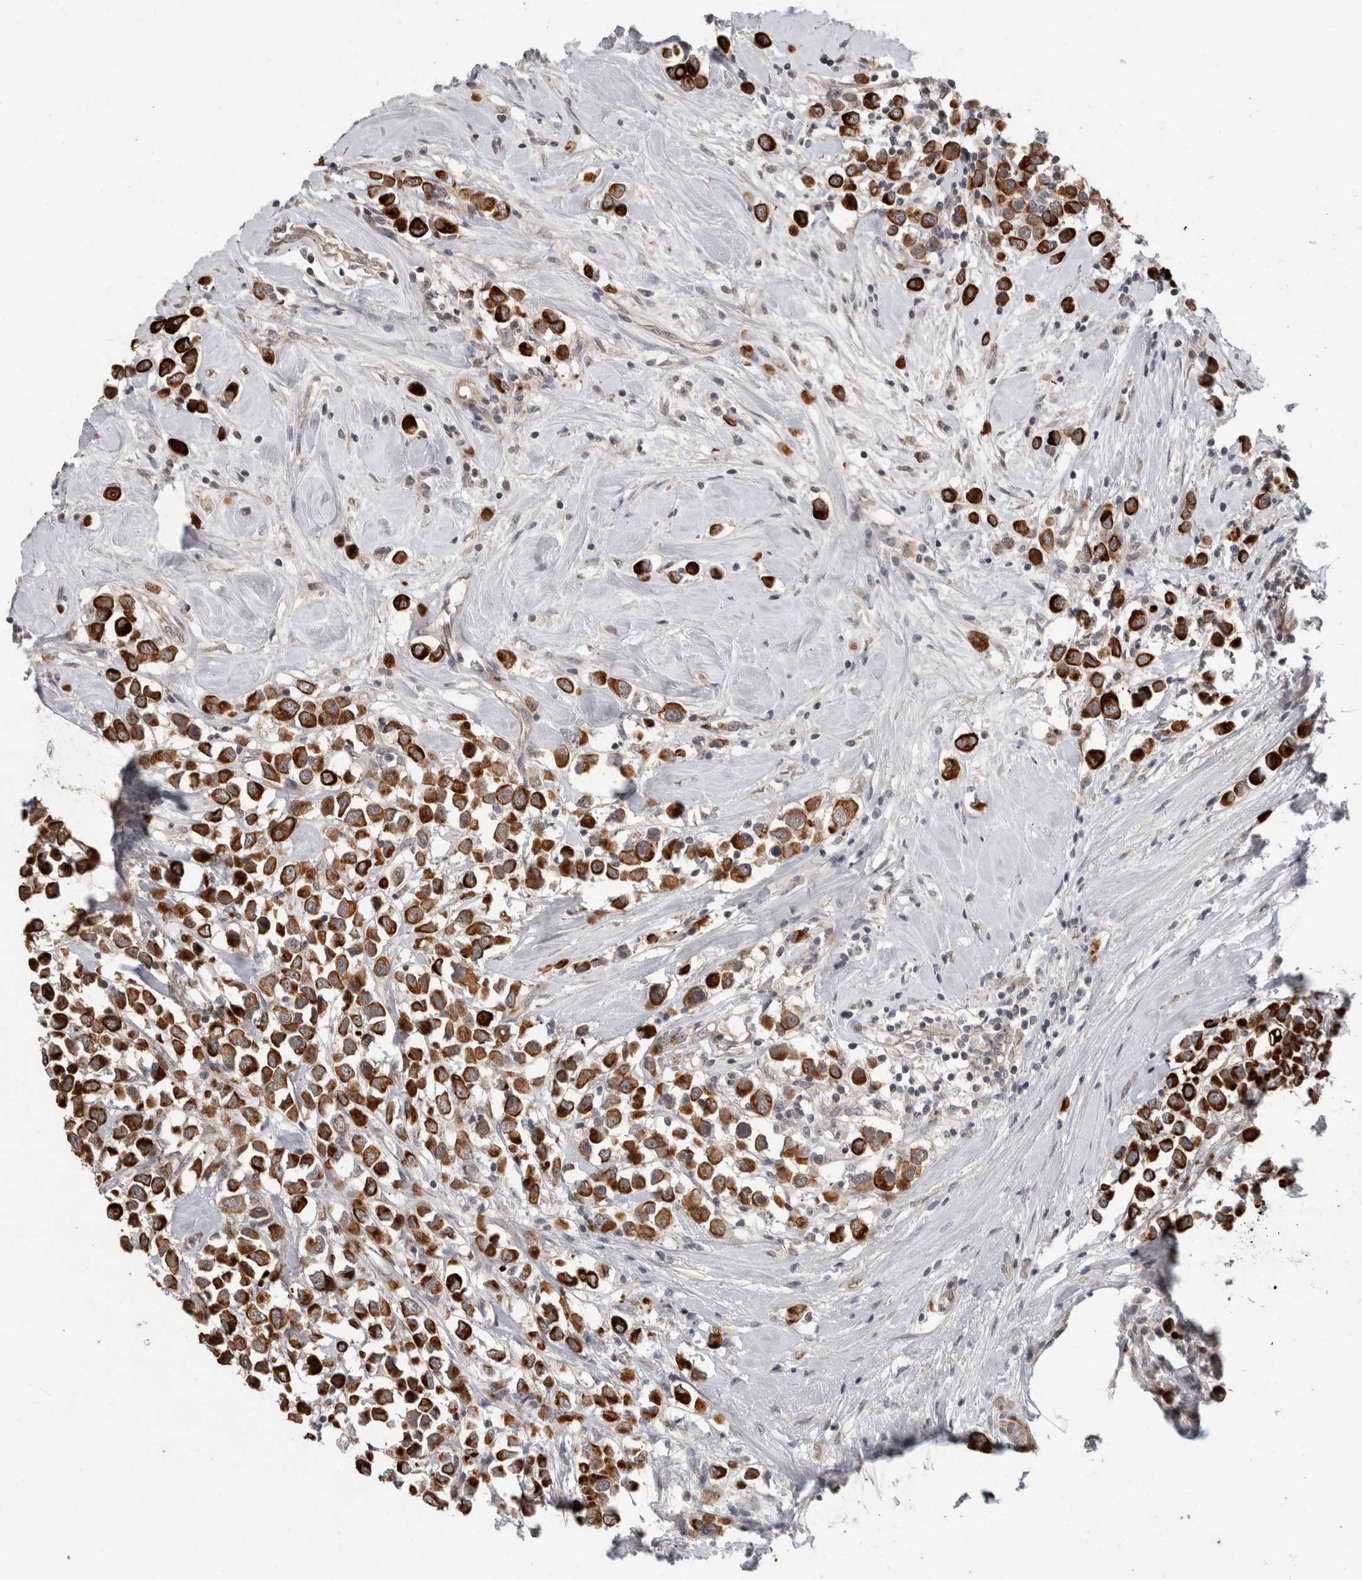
{"staining": {"intensity": "strong", "quantity": ">75%", "location": "cytoplasmic/membranous"}, "tissue": "breast cancer", "cell_type": "Tumor cells", "image_type": "cancer", "snomed": [{"axis": "morphology", "description": "Duct carcinoma"}, {"axis": "topography", "description": "Breast"}], "caption": "Immunohistochemistry staining of breast invasive ductal carcinoma, which exhibits high levels of strong cytoplasmic/membranous expression in approximately >75% of tumor cells indicating strong cytoplasmic/membranous protein staining. The staining was performed using DAB (3,3'-diaminobenzidine) (brown) for protein detection and nuclei were counterstained in hematoxylin (blue).", "gene": "CRISPLD1", "patient": {"sex": "female", "age": 61}}